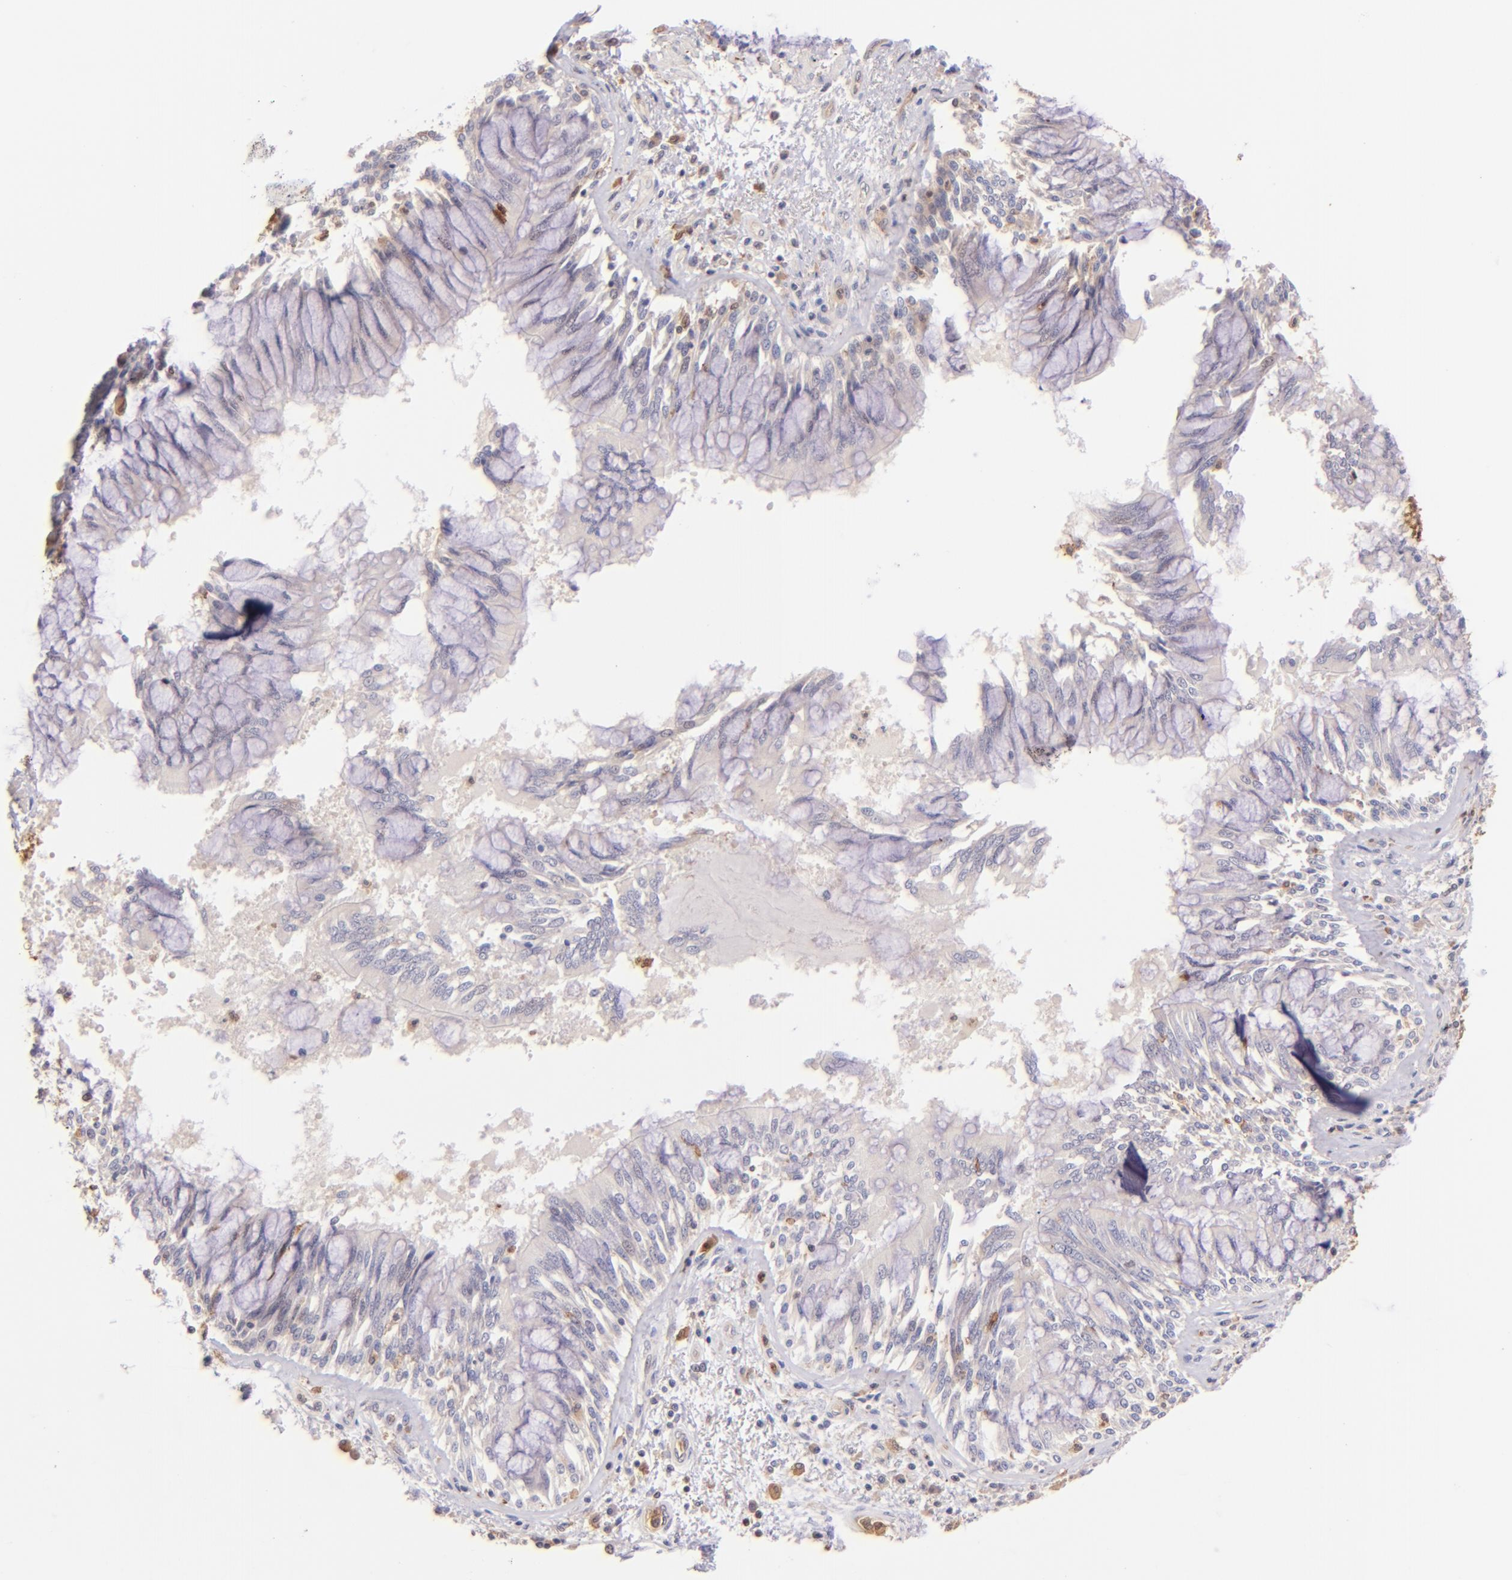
{"staining": {"intensity": "weak", "quantity": "25%-75%", "location": "cytoplasmic/membranous"}, "tissue": "bronchus", "cell_type": "Respiratory epithelial cells", "image_type": "normal", "snomed": [{"axis": "morphology", "description": "Normal tissue, NOS"}, {"axis": "topography", "description": "Cartilage tissue"}, {"axis": "topography", "description": "Bronchus"}, {"axis": "topography", "description": "Lung"}, {"axis": "topography", "description": "Peripheral nerve tissue"}], "caption": "Human bronchus stained with a protein marker displays weak staining in respiratory epithelial cells.", "gene": "BTK", "patient": {"sex": "female", "age": 49}}